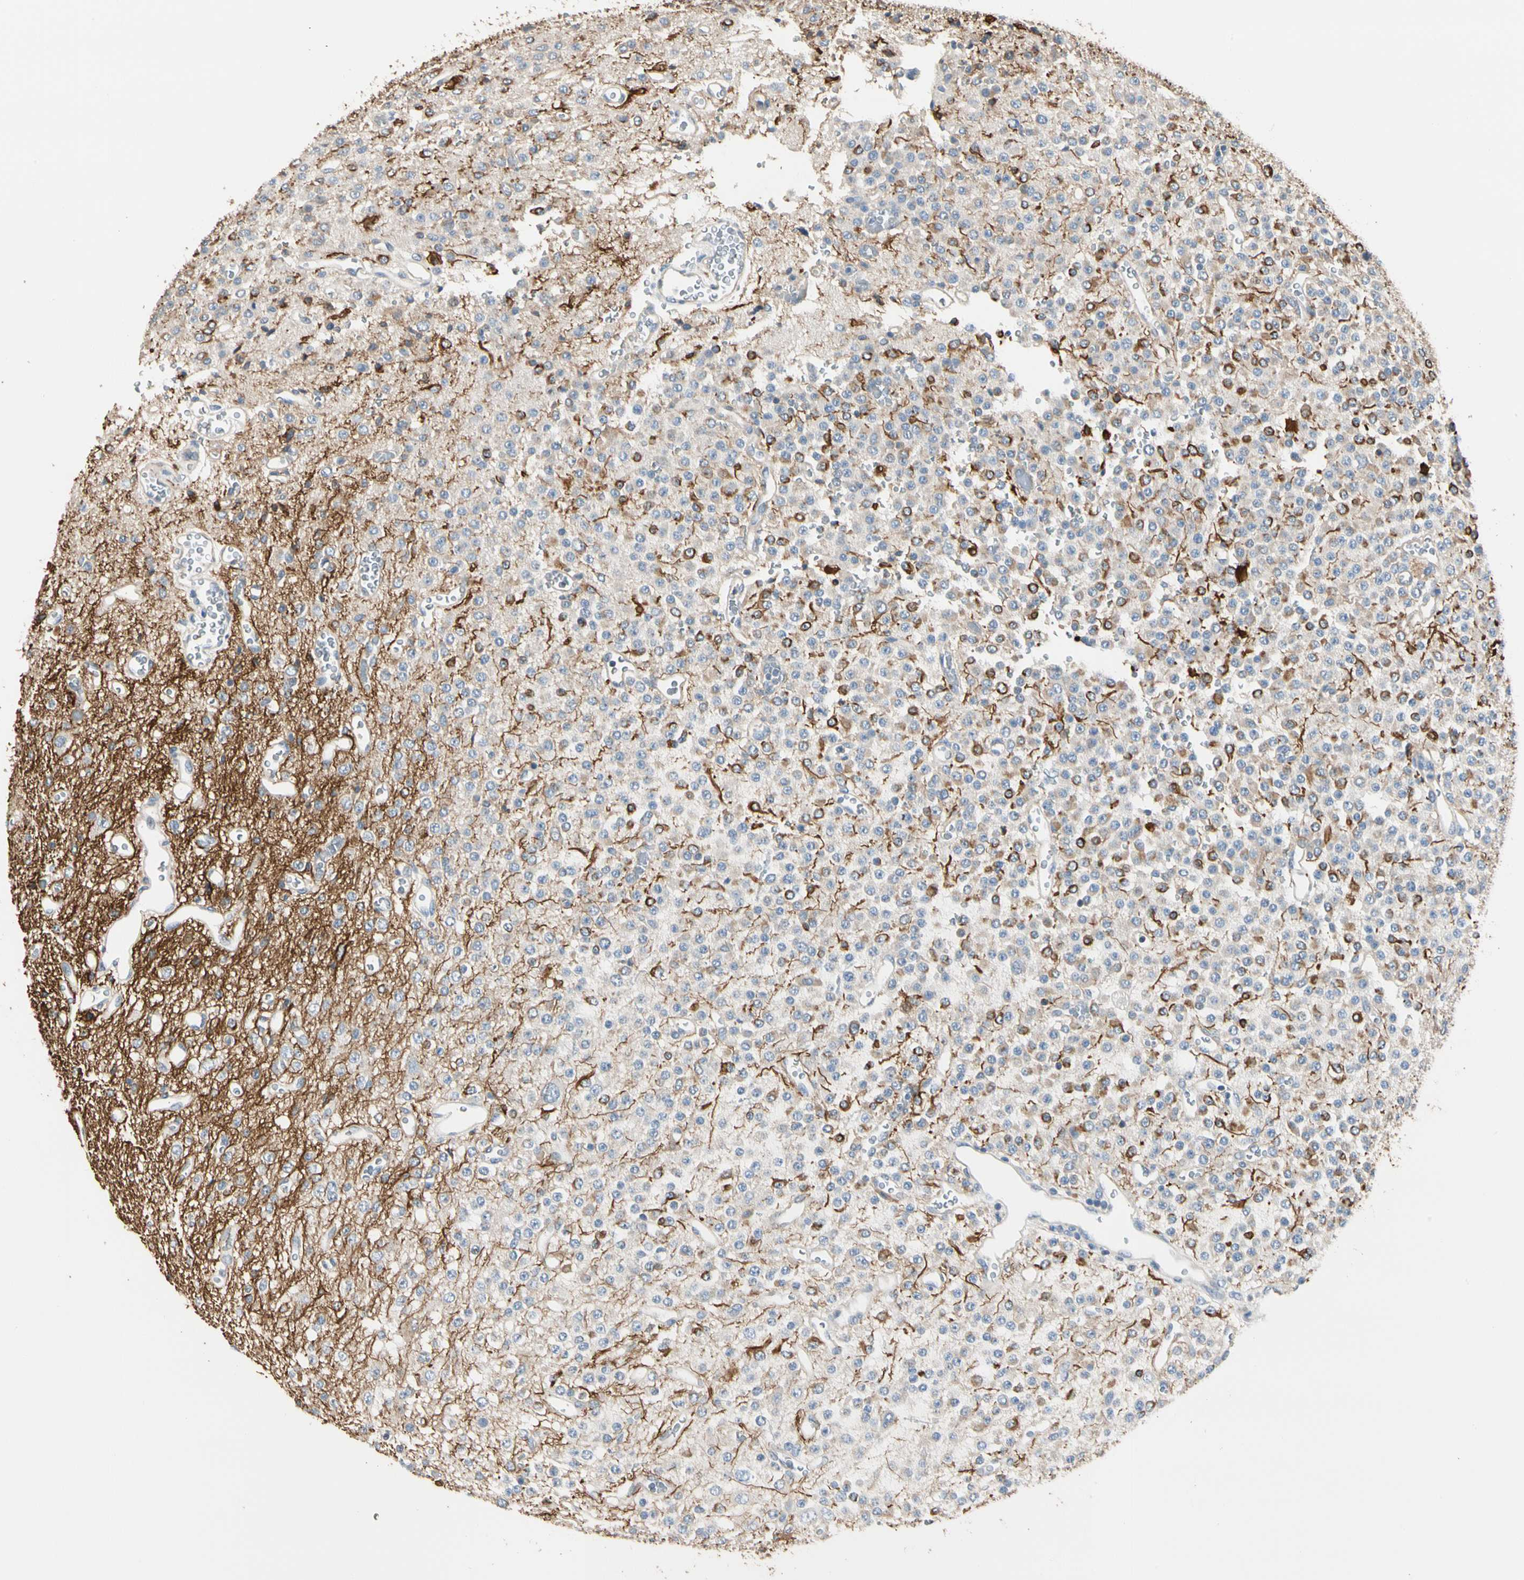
{"staining": {"intensity": "strong", "quantity": "25%-75%", "location": "cytoplasmic/membranous"}, "tissue": "glioma", "cell_type": "Tumor cells", "image_type": "cancer", "snomed": [{"axis": "morphology", "description": "Glioma, malignant, Low grade"}, {"axis": "topography", "description": "Brain"}], "caption": "Protein expression analysis of glioma exhibits strong cytoplasmic/membranous positivity in approximately 25%-75% of tumor cells.", "gene": "GPR153", "patient": {"sex": "male", "age": 38}}